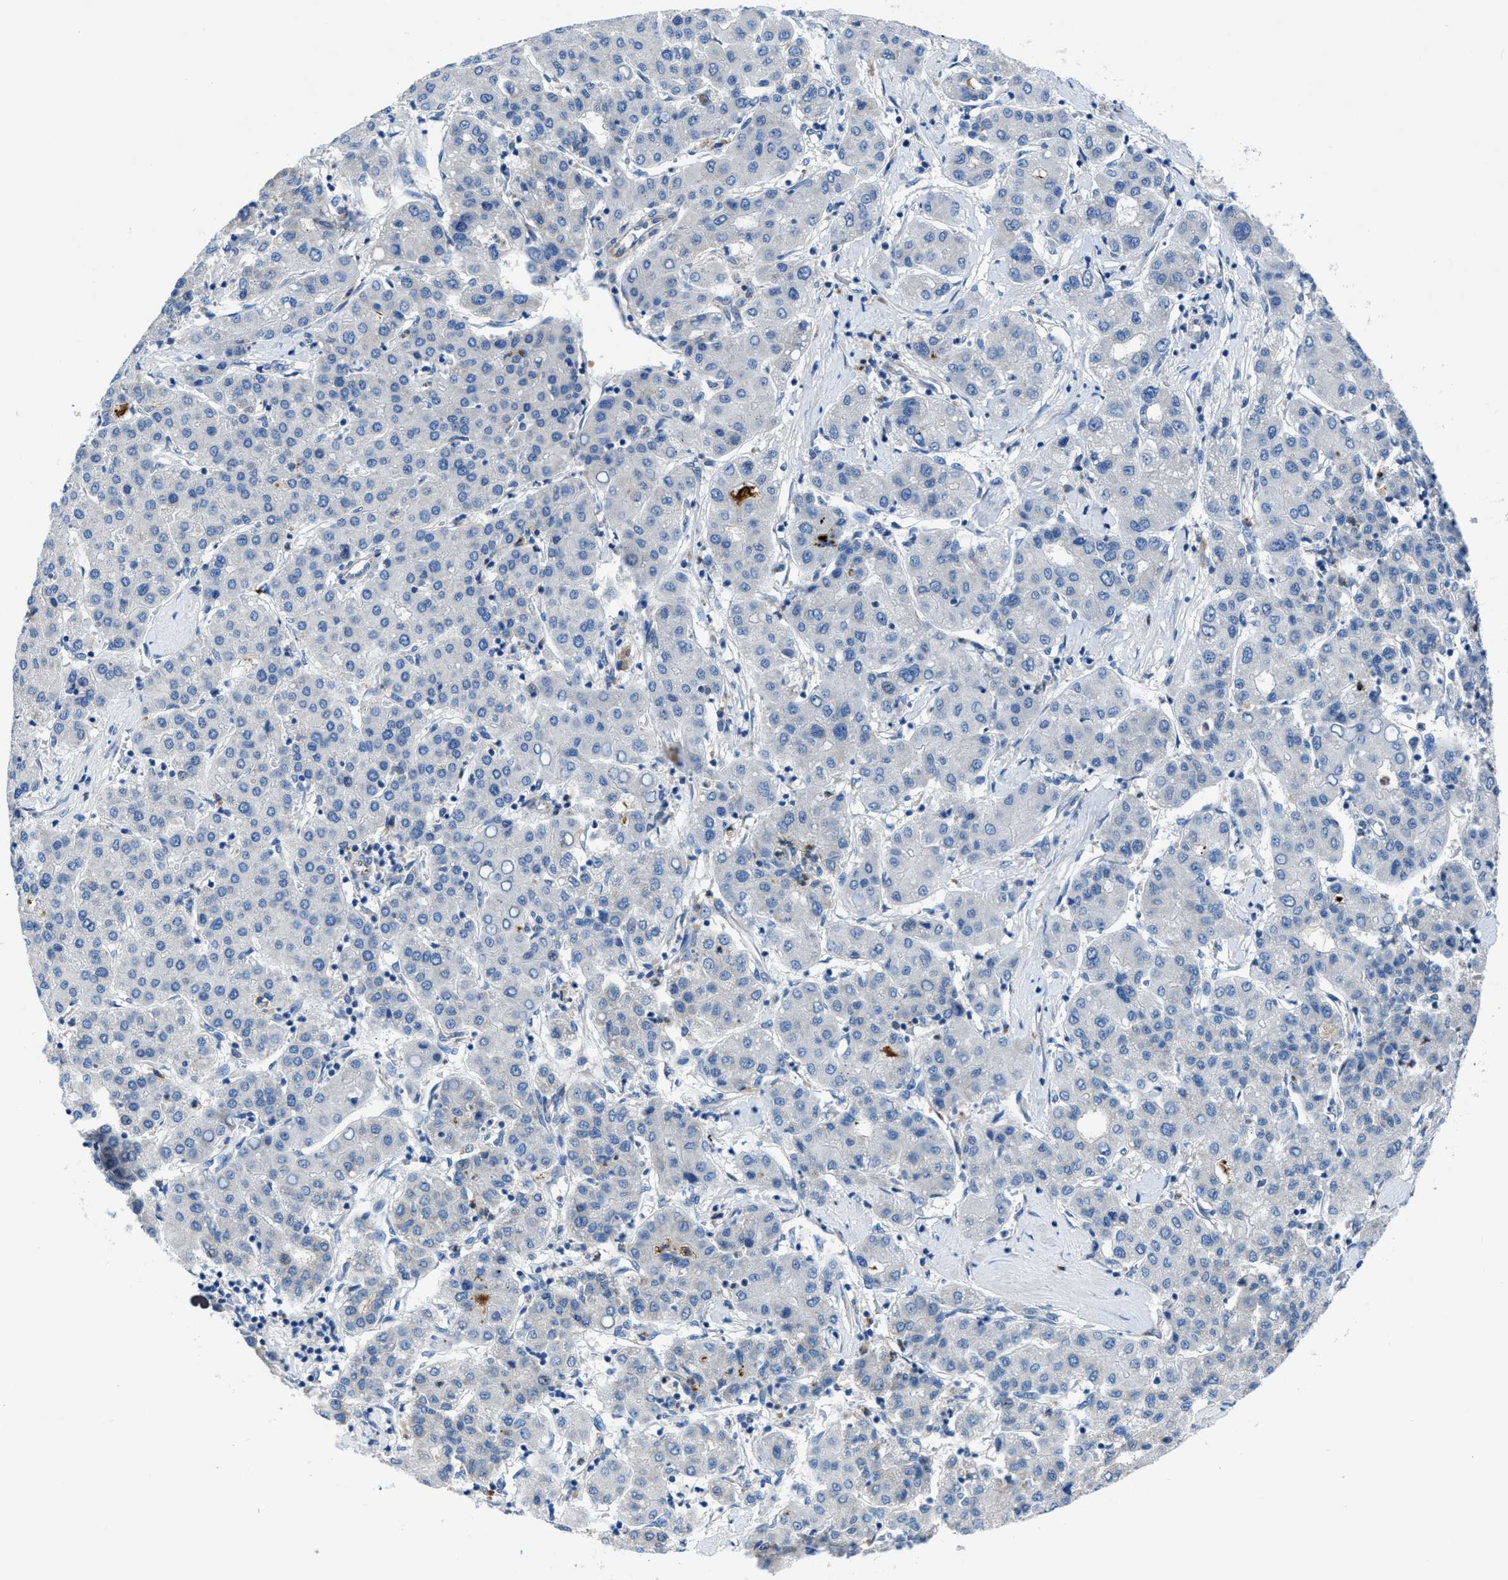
{"staining": {"intensity": "negative", "quantity": "none", "location": "none"}, "tissue": "liver cancer", "cell_type": "Tumor cells", "image_type": "cancer", "snomed": [{"axis": "morphology", "description": "Carcinoma, Hepatocellular, NOS"}, {"axis": "topography", "description": "Liver"}], "caption": "The image demonstrates no staining of tumor cells in liver cancer.", "gene": "ITPR1", "patient": {"sex": "male", "age": 65}}